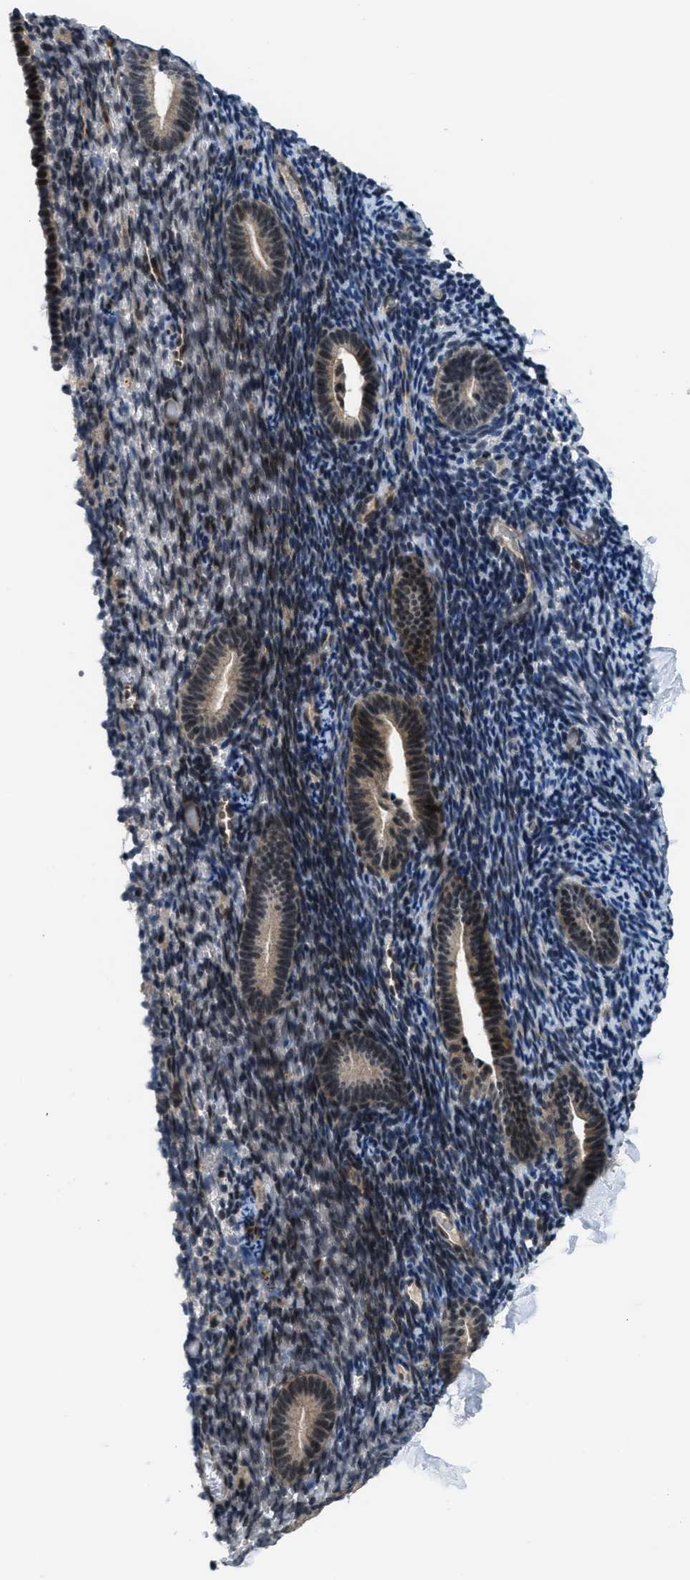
{"staining": {"intensity": "negative", "quantity": "none", "location": "none"}, "tissue": "endometrium", "cell_type": "Cells in endometrial stroma", "image_type": "normal", "snomed": [{"axis": "morphology", "description": "Normal tissue, NOS"}, {"axis": "topography", "description": "Endometrium"}], "caption": "Immunohistochemical staining of benign human endometrium reveals no significant staining in cells in endometrial stroma.", "gene": "SETD5", "patient": {"sex": "female", "age": 51}}